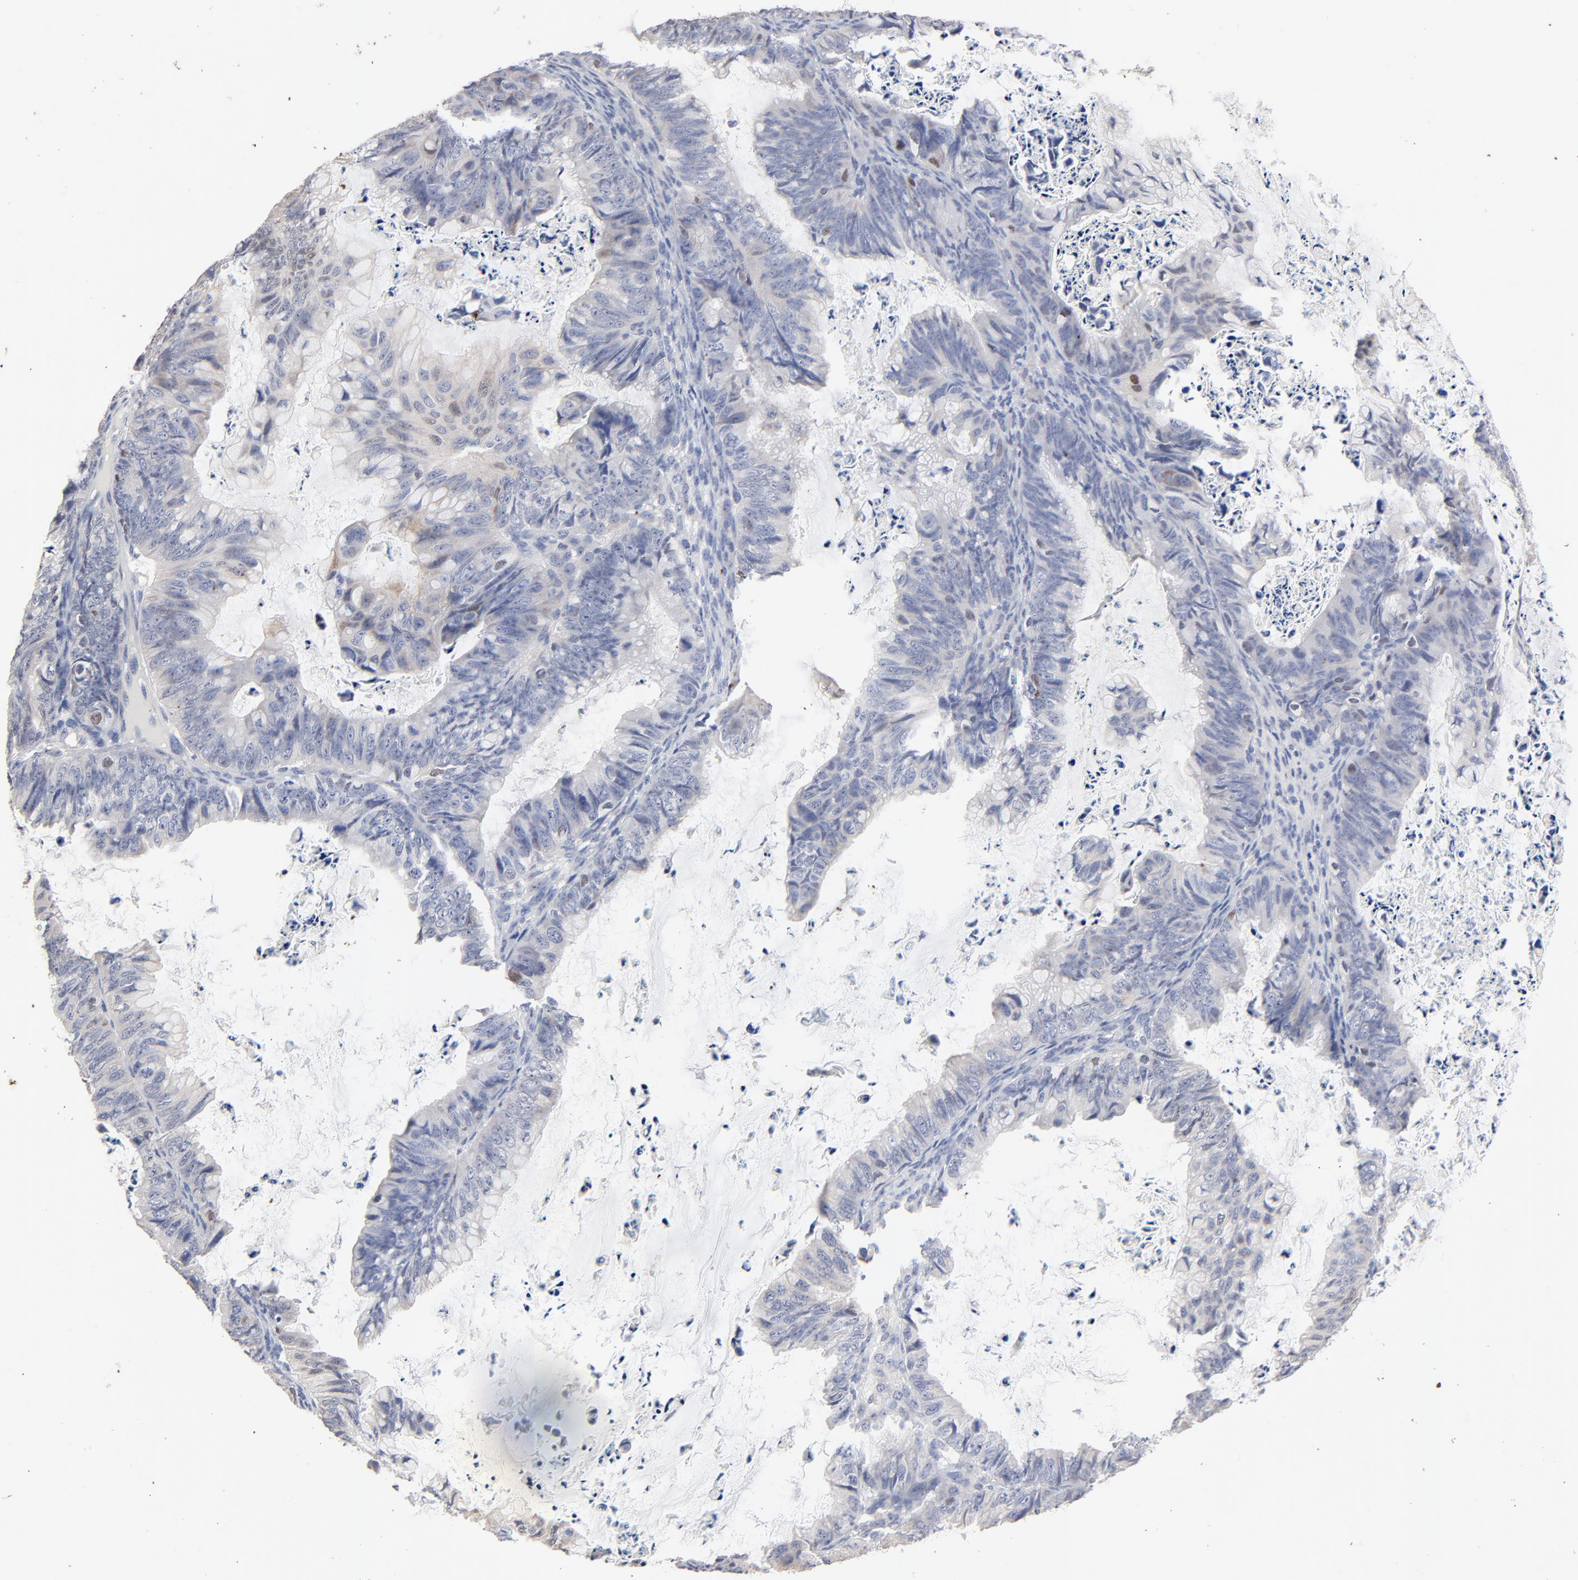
{"staining": {"intensity": "weak", "quantity": "<25%", "location": "cytoplasmic/membranous,nuclear"}, "tissue": "ovarian cancer", "cell_type": "Tumor cells", "image_type": "cancer", "snomed": [{"axis": "morphology", "description": "Cystadenocarcinoma, mucinous, NOS"}, {"axis": "topography", "description": "Ovary"}], "caption": "A histopathology image of human ovarian cancer (mucinous cystadenocarcinoma) is negative for staining in tumor cells.", "gene": "AADAC", "patient": {"sex": "female", "age": 36}}